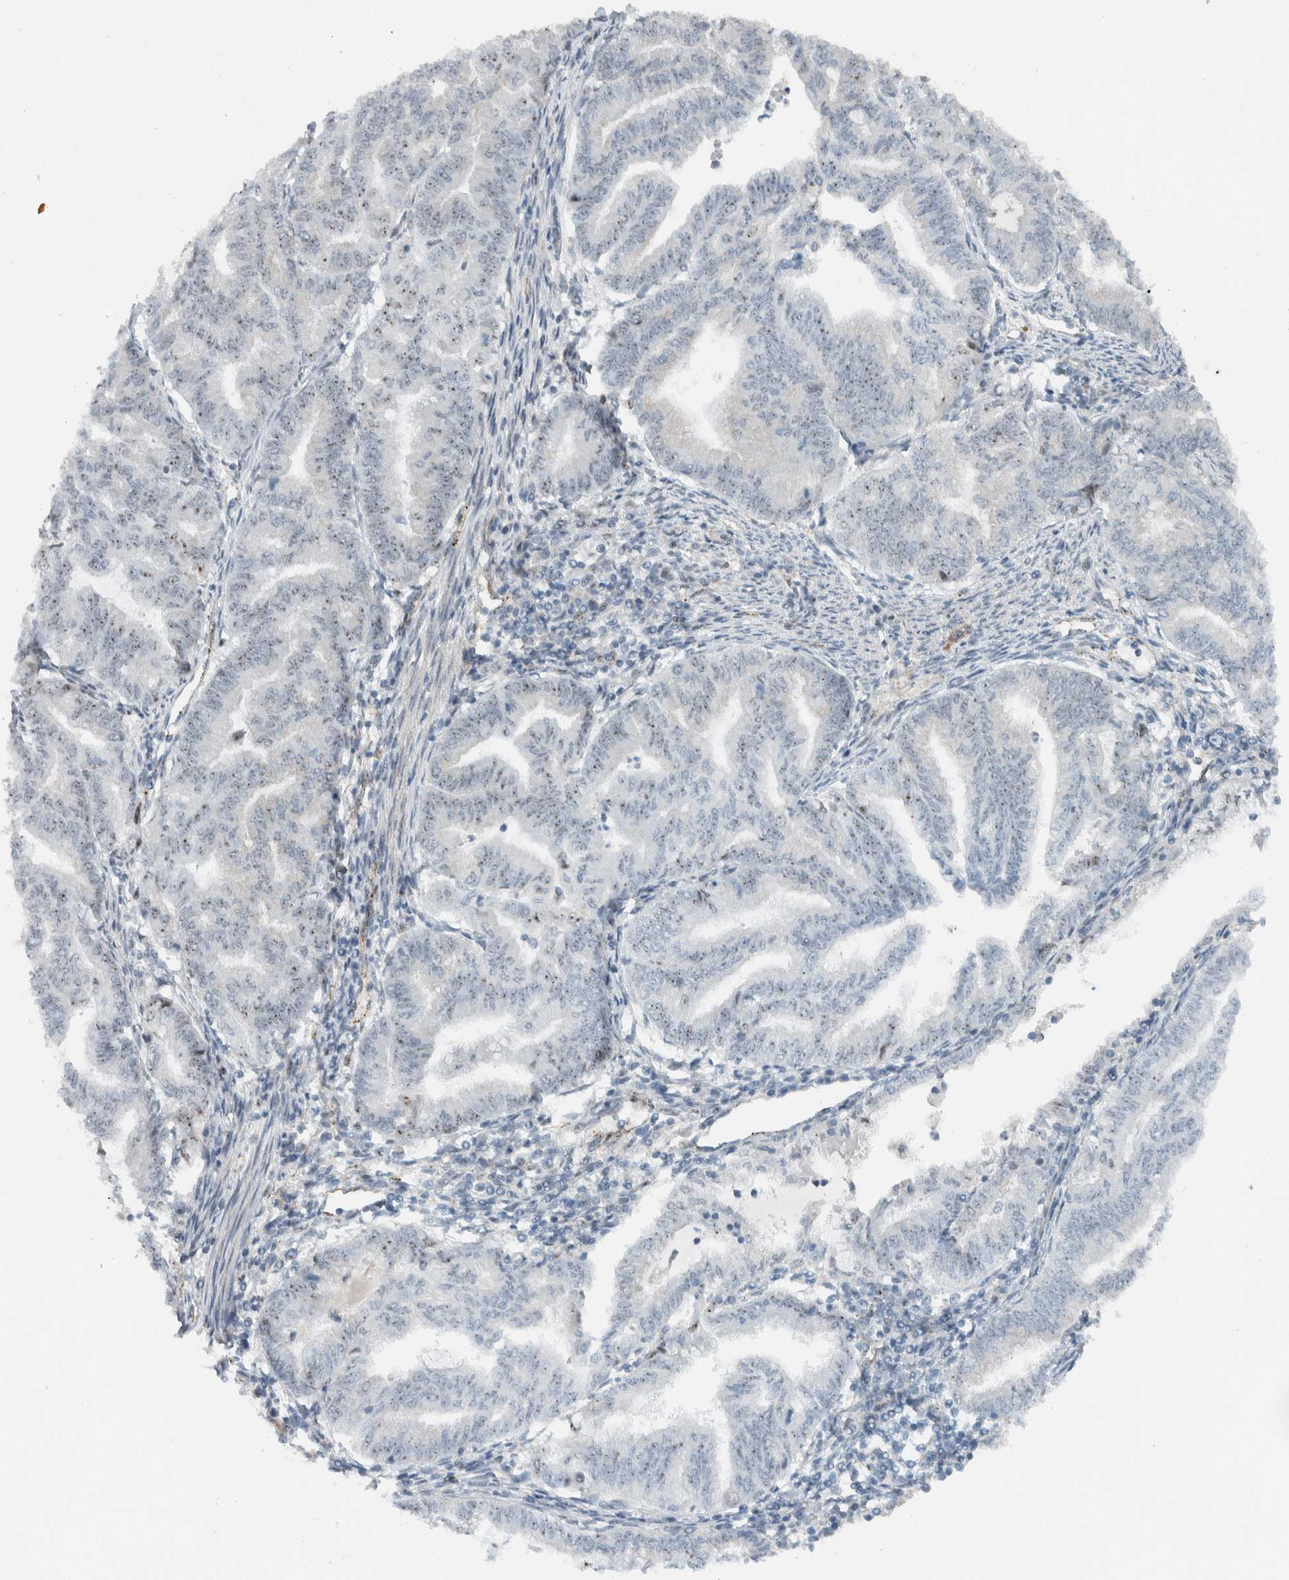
{"staining": {"intensity": "negative", "quantity": "none", "location": "none"}, "tissue": "endometrial cancer", "cell_type": "Tumor cells", "image_type": "cancer", "snomed": [{"axis": "morphology", "description": "Adenocarcinoma, NOS"}, {"axis": "topography", "description": "Endometrium"}], "caption": "High magnification brightfield microscopy of endometrial cancer (adenocarcinoma) stained with DAB (brown) and counterstained with hematoxylin (blue): tumor cells show no significant positivity.", "gene": "ZFP91", "patient": {"sex": "female", "age": 79}}